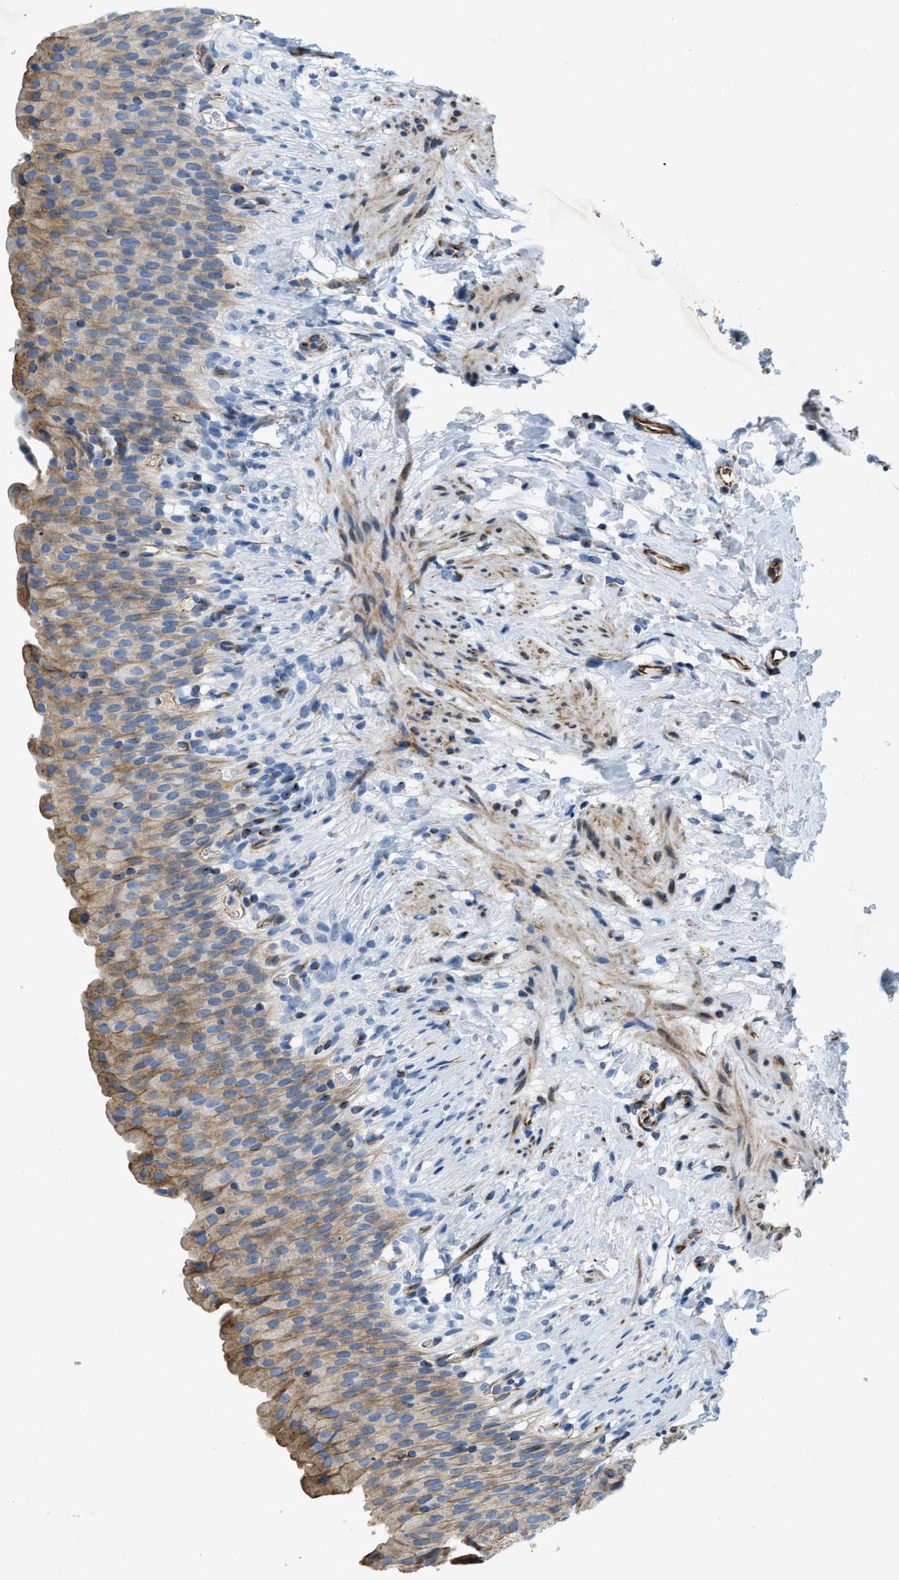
{"staining": {"intensity": "moderate", "quantity": "25%-75%", "location": "cytoplasmic/membranous"}, "tissue": "urinary bladder", "cell_type": "Urothelial cells", "image_type": "normal", "snomed": [{"axis": "morphology", "description": "Normal tissue, NOS"}, {"axis": "topography", "description": "Urinary bladder"}], "caption": "Approximately 25%-75% of urothelial cells in normal urinary bladder demonstrate moderate cytoplasmic/membranous protein positivity as visualized by brown immunohistochemical staining.", "gene": "TMEM248", "patient": {"sex": "female", "age": 79}}